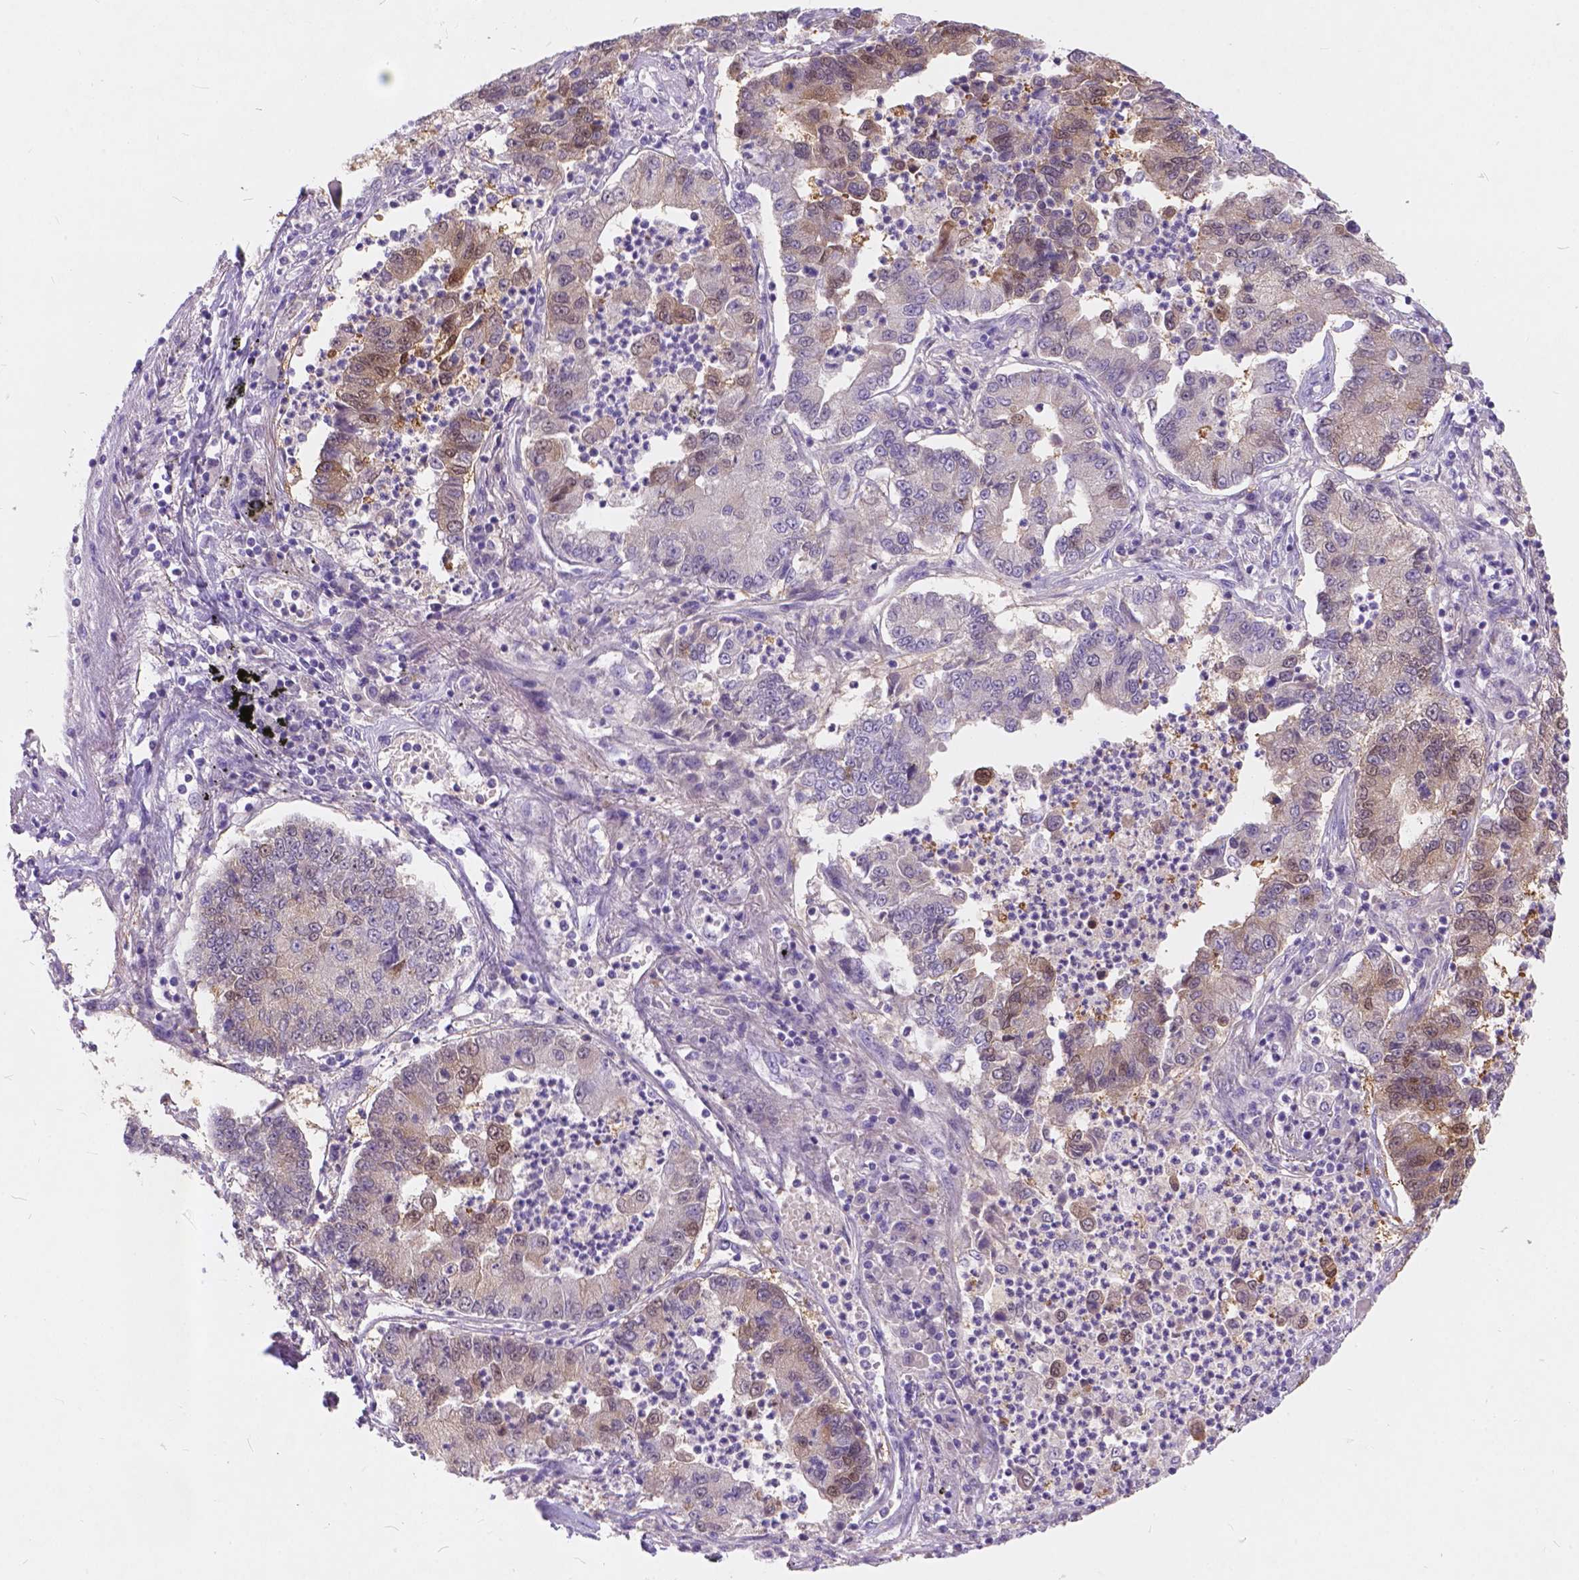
{"staining": {"intensity": "weak", "quantity": "<25%", "location": "cytoplasmic/membranous"}, "tissue": "lung cancer", "cell_type": "Tumor cells", "image_type": "cancer", "snomed": [{"axis": "morphology", "description": "Adenocarcinoma, NOS"}, {"axis": "topography", "description": "Lung"}], "caption": "The histopathology image exhibits no significant staining in tumor cells of lung cancer.", "gene": "PEX11G", "patient": {"sex": "female", "age": 57}}